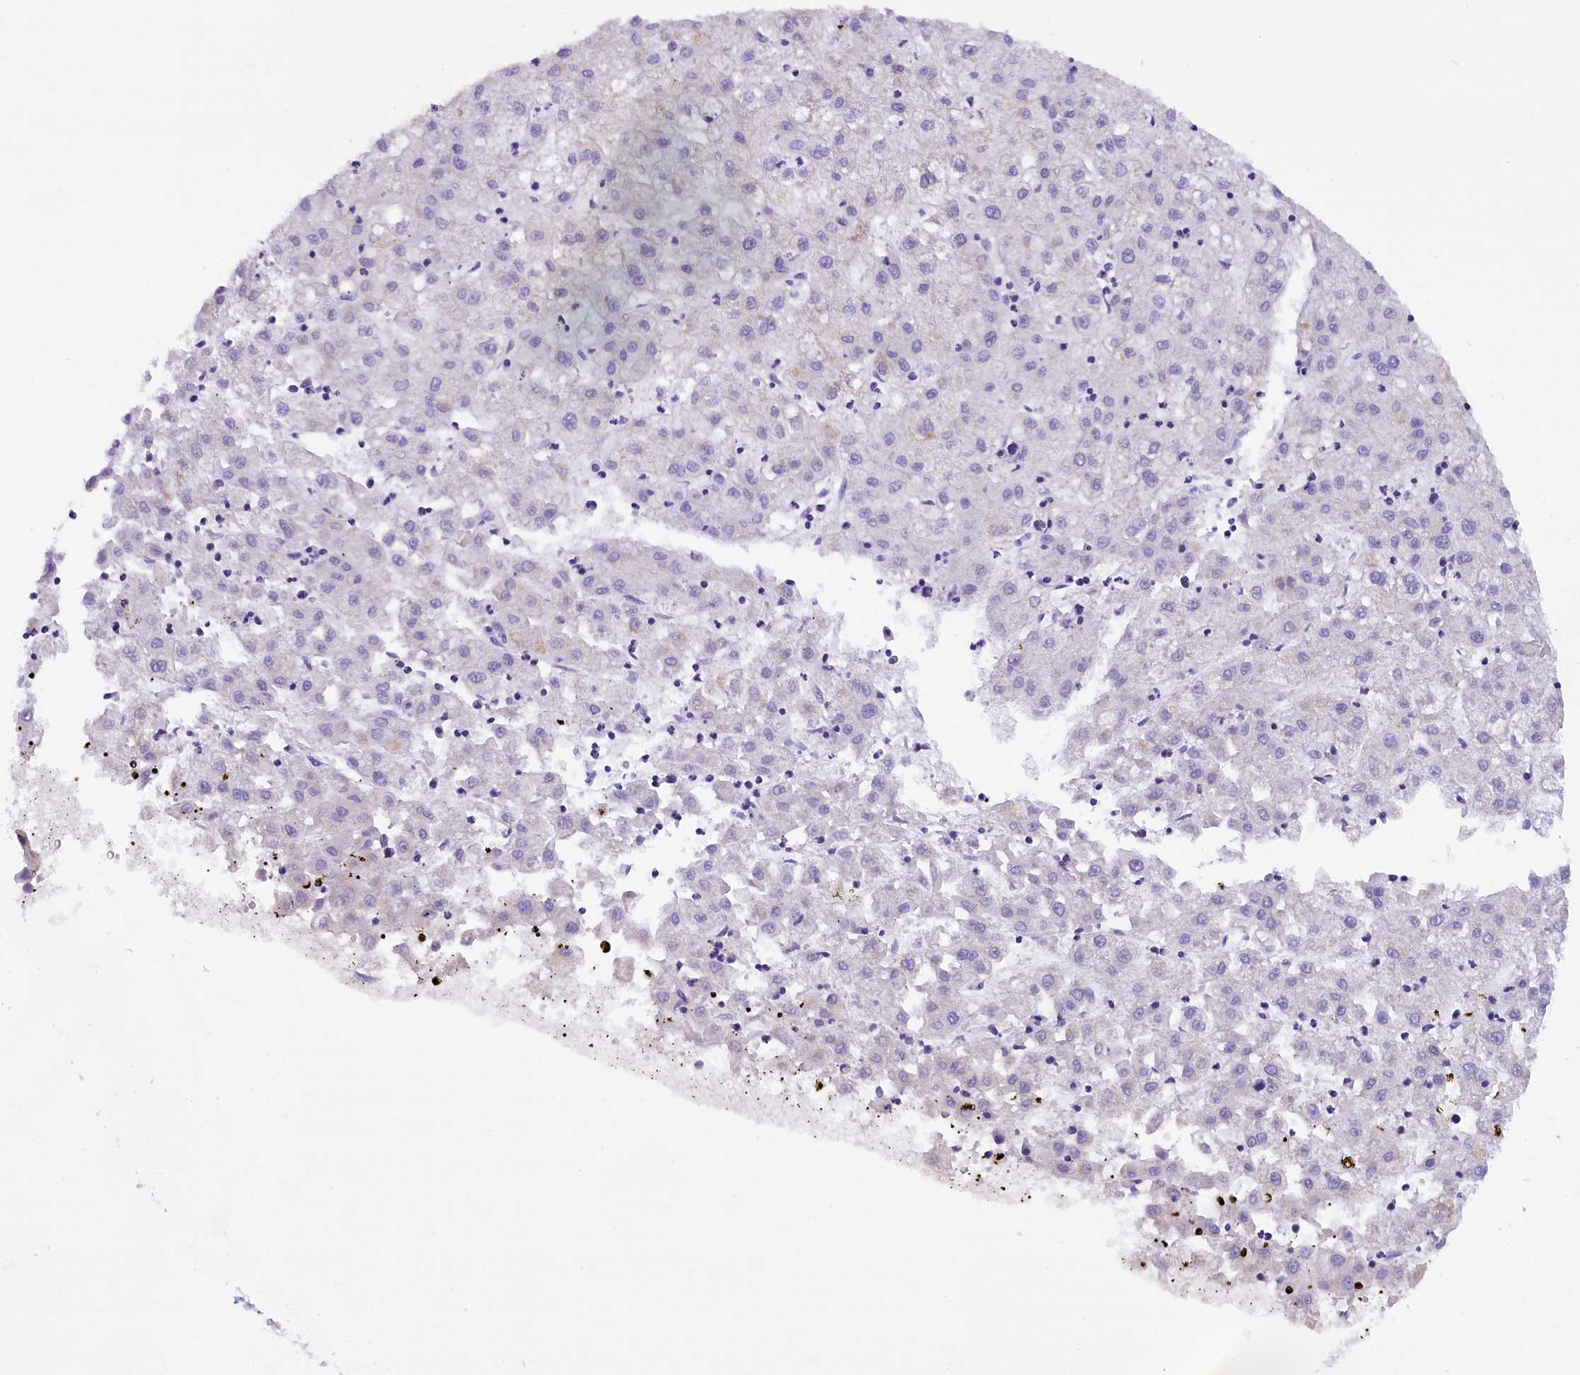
{"staining": {"intensity": "negative", "quantity": "none", "location": "none"}, "tissue": "liver cancer", "cell_type": "Tumor cells", "image_type": "cancer", "snomed": [{"axis": "morphology", "description": "Carcinoma, Hepatocellular, NOS"}, {"axis": "topography", "description": "Liver"}], "caption": "Immunohistochemistry histopathology image of liver cancer (hepatocellular carcinoma) stained for a protein (brown), which shows no positivity in tumor cells.", "gene": "RTTN", "patient": {"sex": "male", "age": 72}}